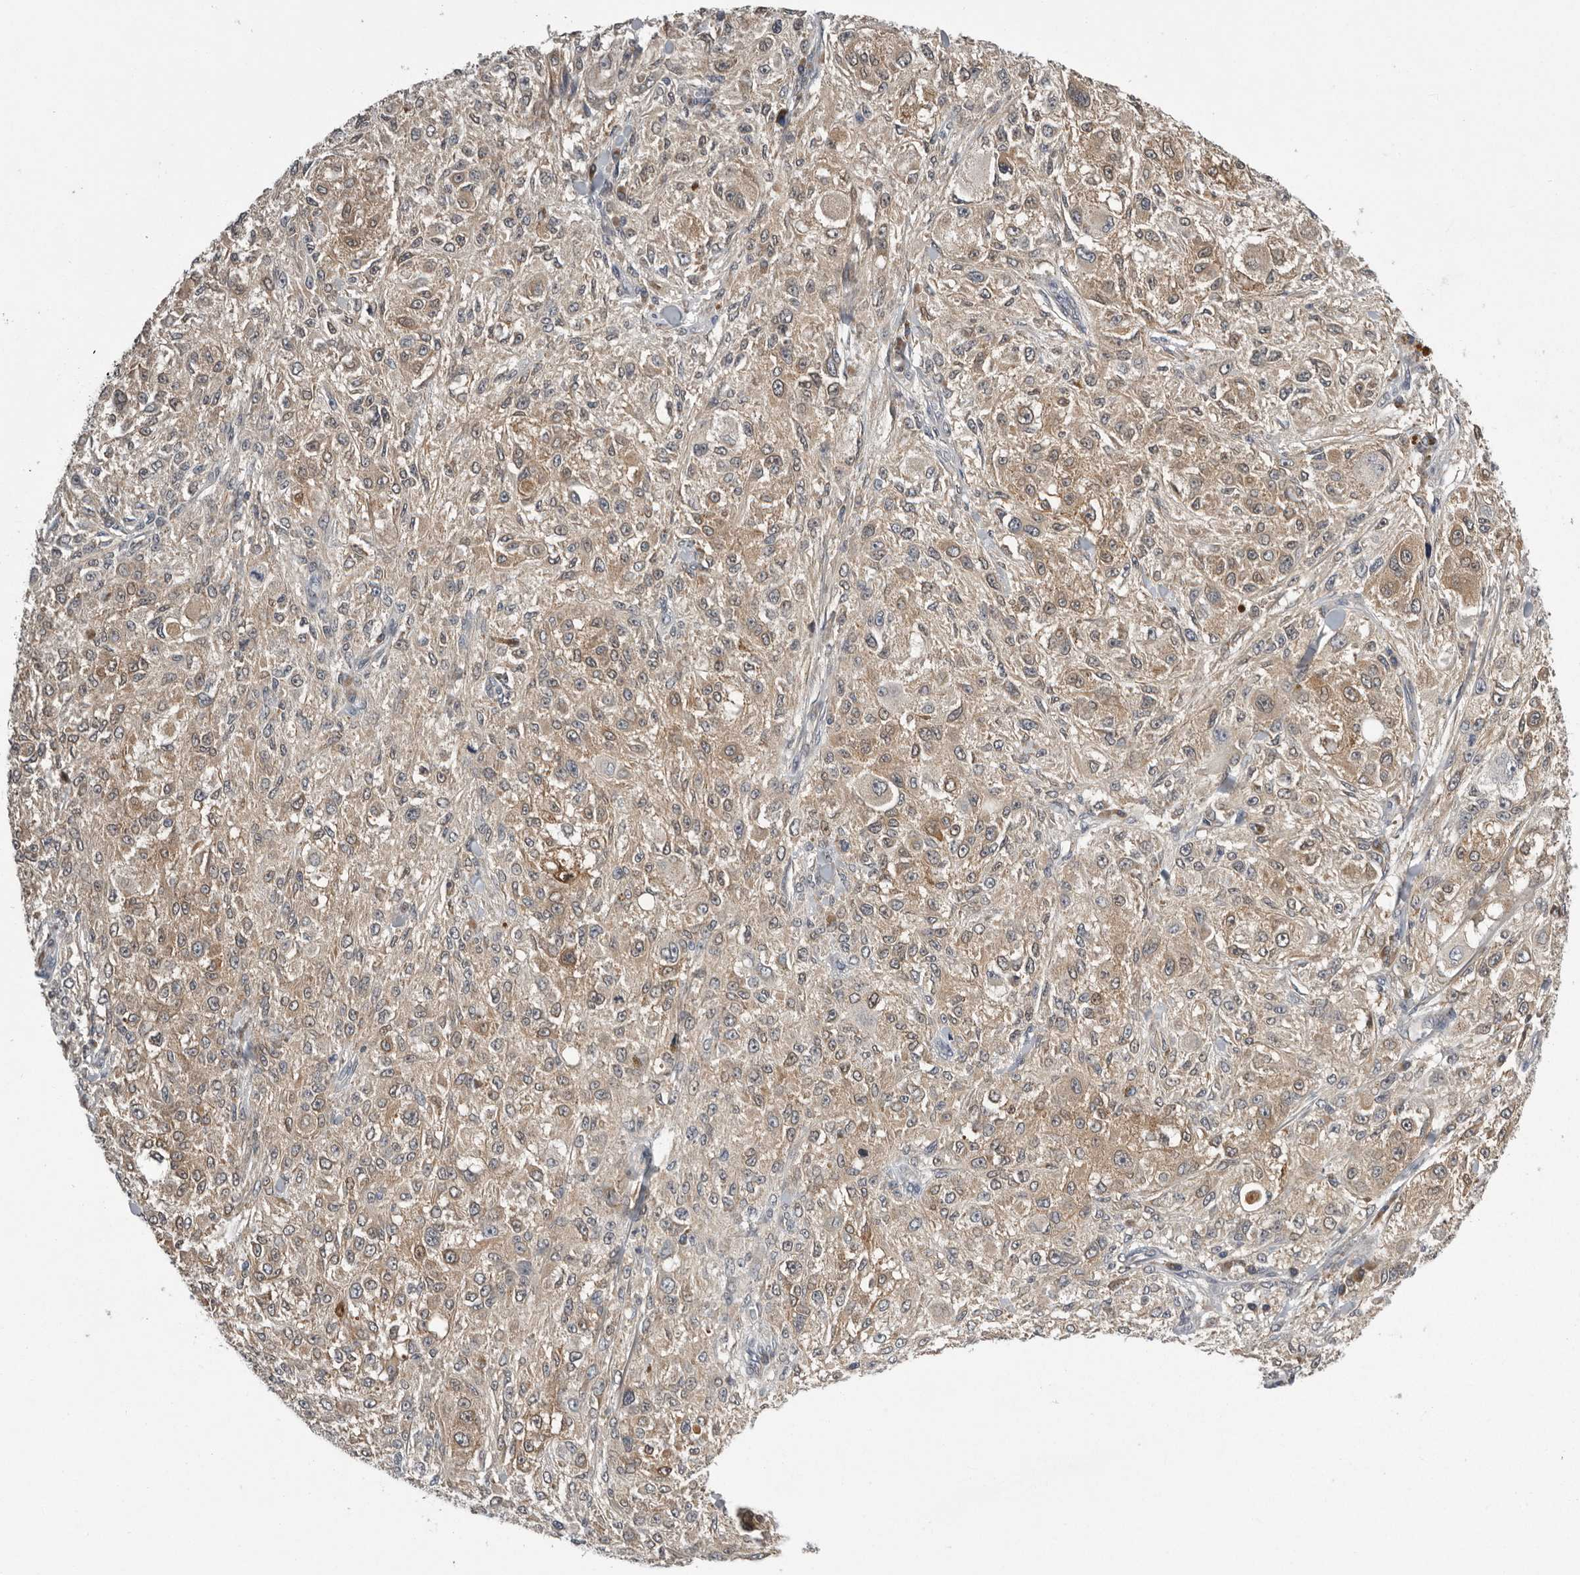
{"staining": {"intensity": "weak", "quantity": ">75%", "location": "cytoplasmic/membranous"}, "tissue": "melanoma", "cell_type": "Tumor cells", "image_type": "cancer", "snomed": [{"axis": "morphology", "description": "Necrosis, NOS"}, {"axis": "morphology", "description": "Malignant melanoma, NOS"}, {"axis": "topography", "description": "Skin"}], "caption": "A histopathology image of human malignant melanoma stained for a protein shows weak cytoplasmic/membranous brown staining in tumor cells.", "gene": "RALGPS2", "patient": {"sex": "female", "age": 87}}